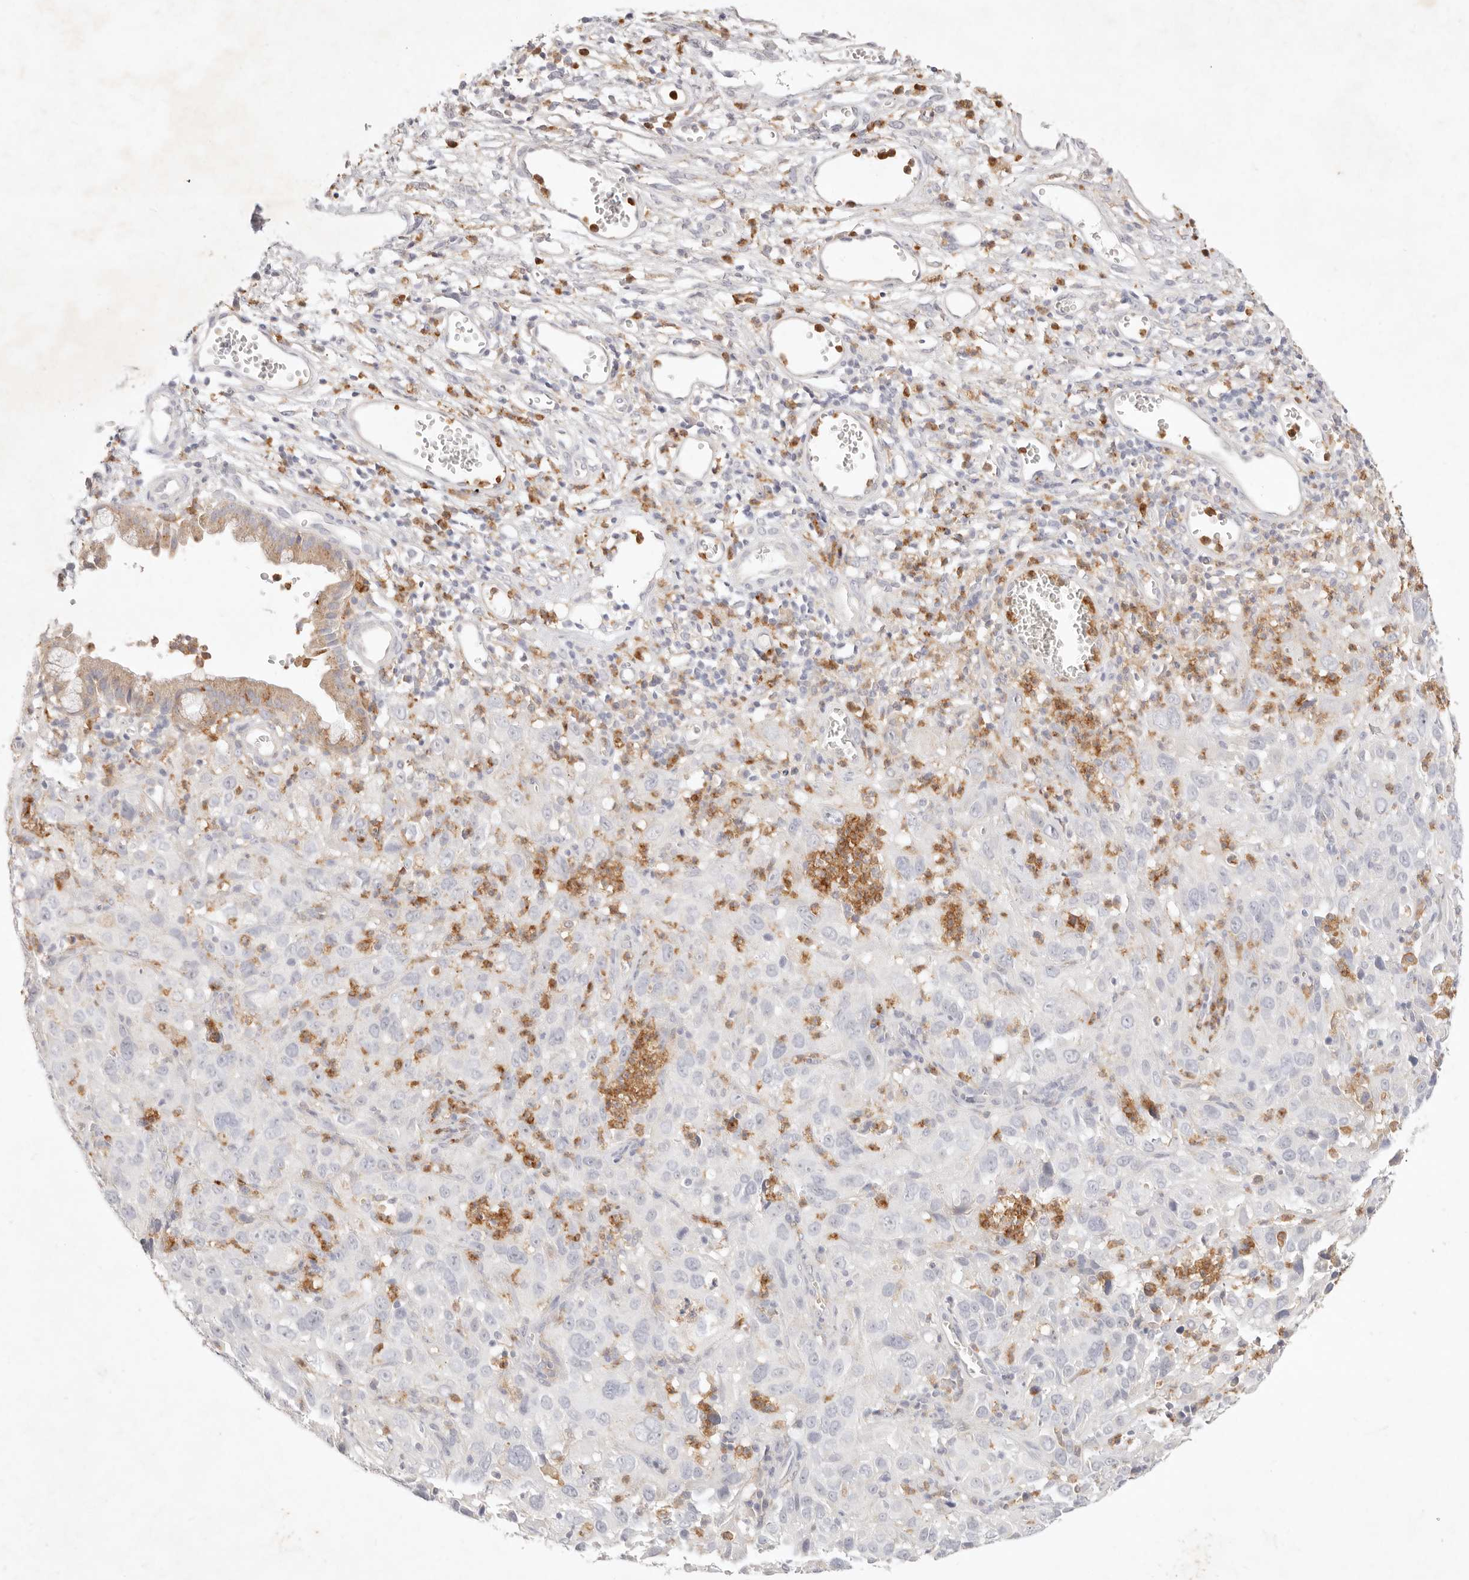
{"staining": {"intensity": "negative", "quantity": "none", "location": "none"}, "tissue": "cervical cancer", "cell_type": "Tumor cells", "image_type": "cancer", "snomed": [{"axis": "morphology", "description": "Squamous cell carcinoma, NOS"}, {"axis": "topography", "description": "Cervix"}], "caption": "Tumor cells show no significant staining in cervical squamous cell carcinoma. (DAB (3,3'-diaminobenzidine) immunohistochemistry (IHC) visualized using brightfield microscopy, high magnification).", "gene": "GPR84", "patient": {"sex": "female", "age": 32}}